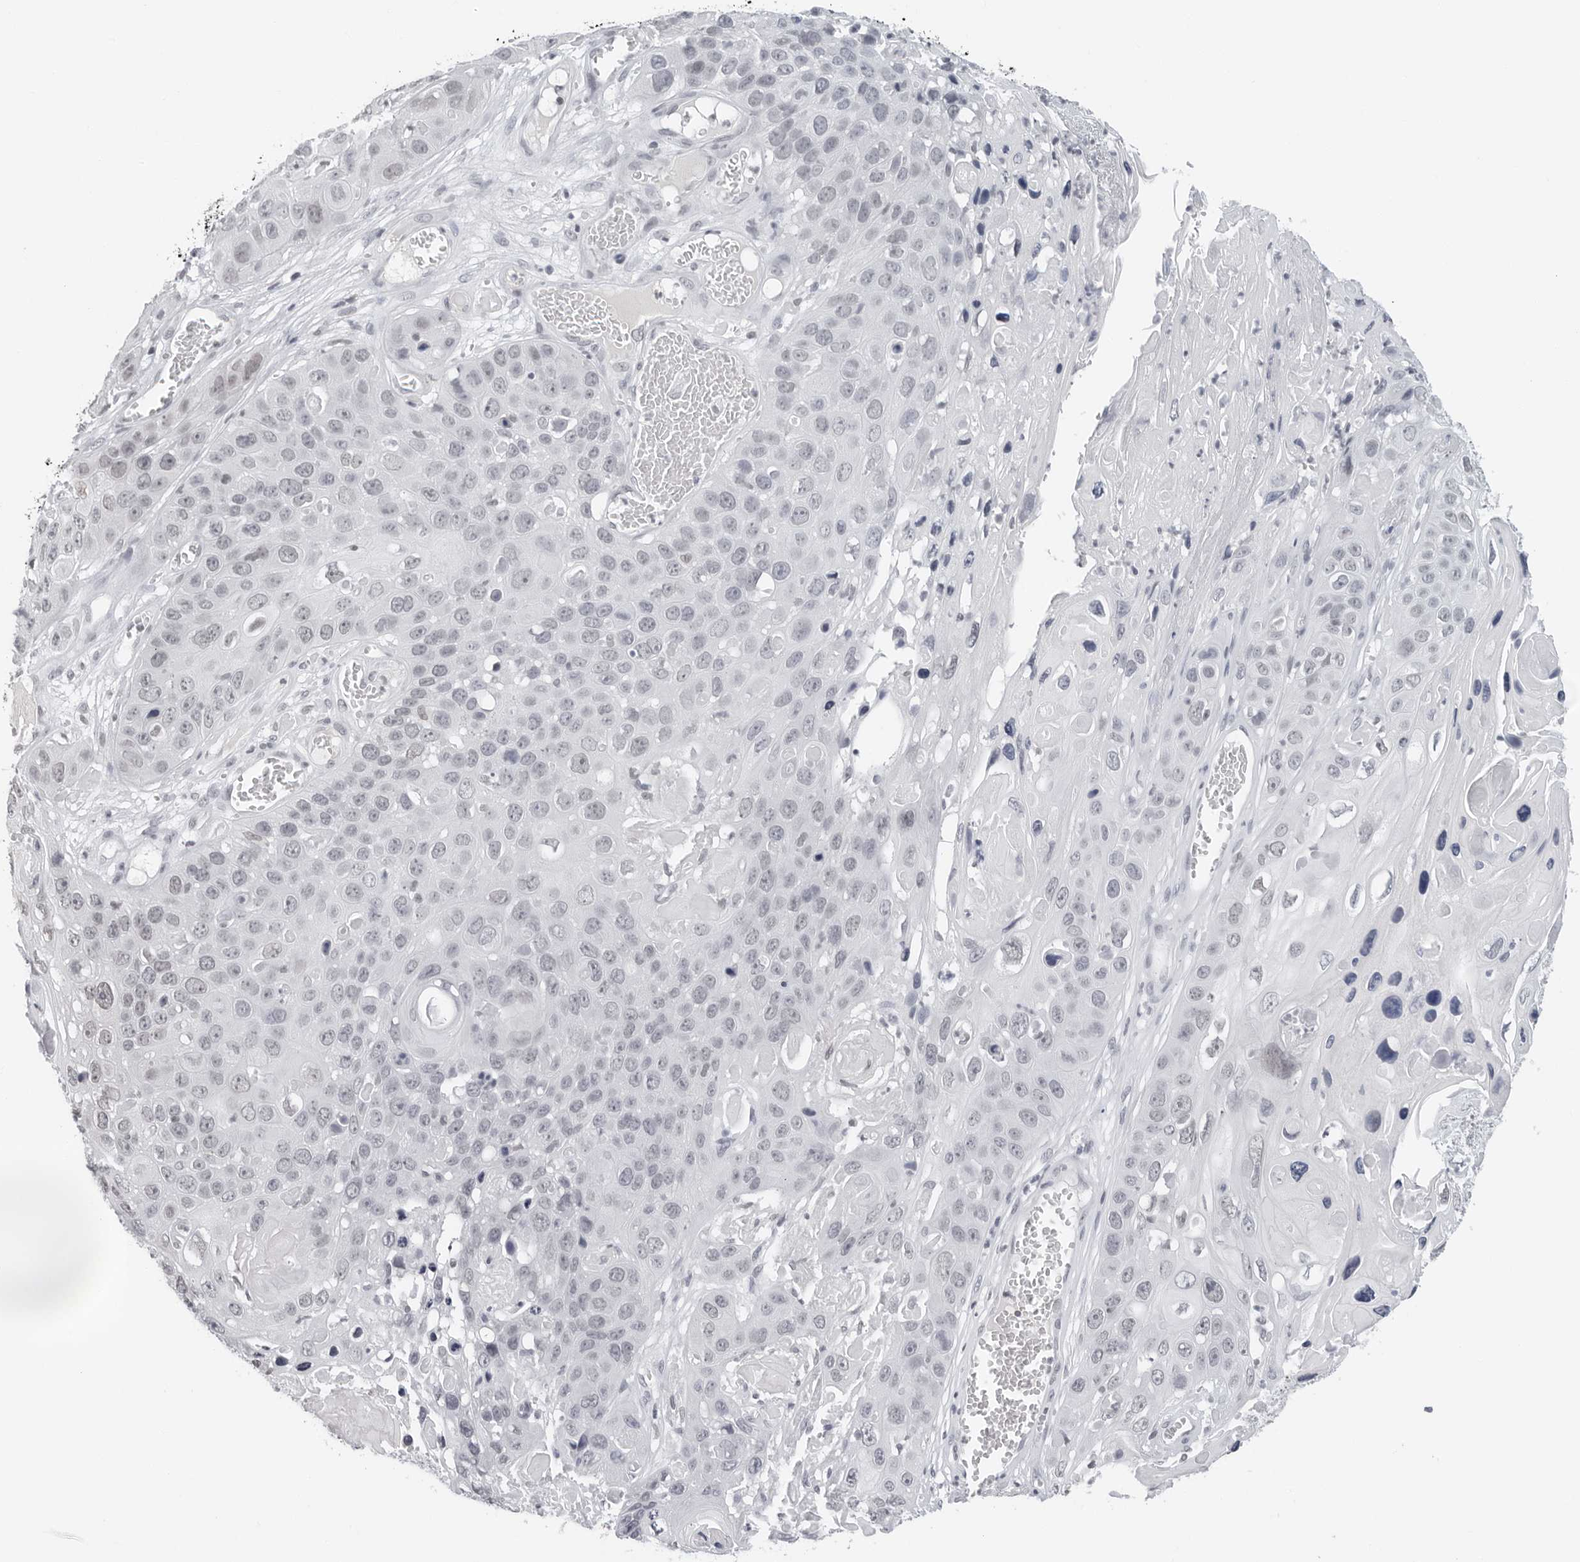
{"staining": {"intensity": "negative", "quantity": "none", "location": "none"}, "tissue": "skin cancer", "cell_type": "Tumor cells", "image_type": "cancer", "snomed": [{"axis": "morphology", "description": "Squamous cell carcinoma, NOS"}, {"axis": "topography", "description": "Skin"}], "caption": "Micrograph shows no significant protein positivity in tumor cells of skin cancer (squamous cell carcinoma).", "gene": "FLG2", "patient": {"sex": "male", "age": 55}}